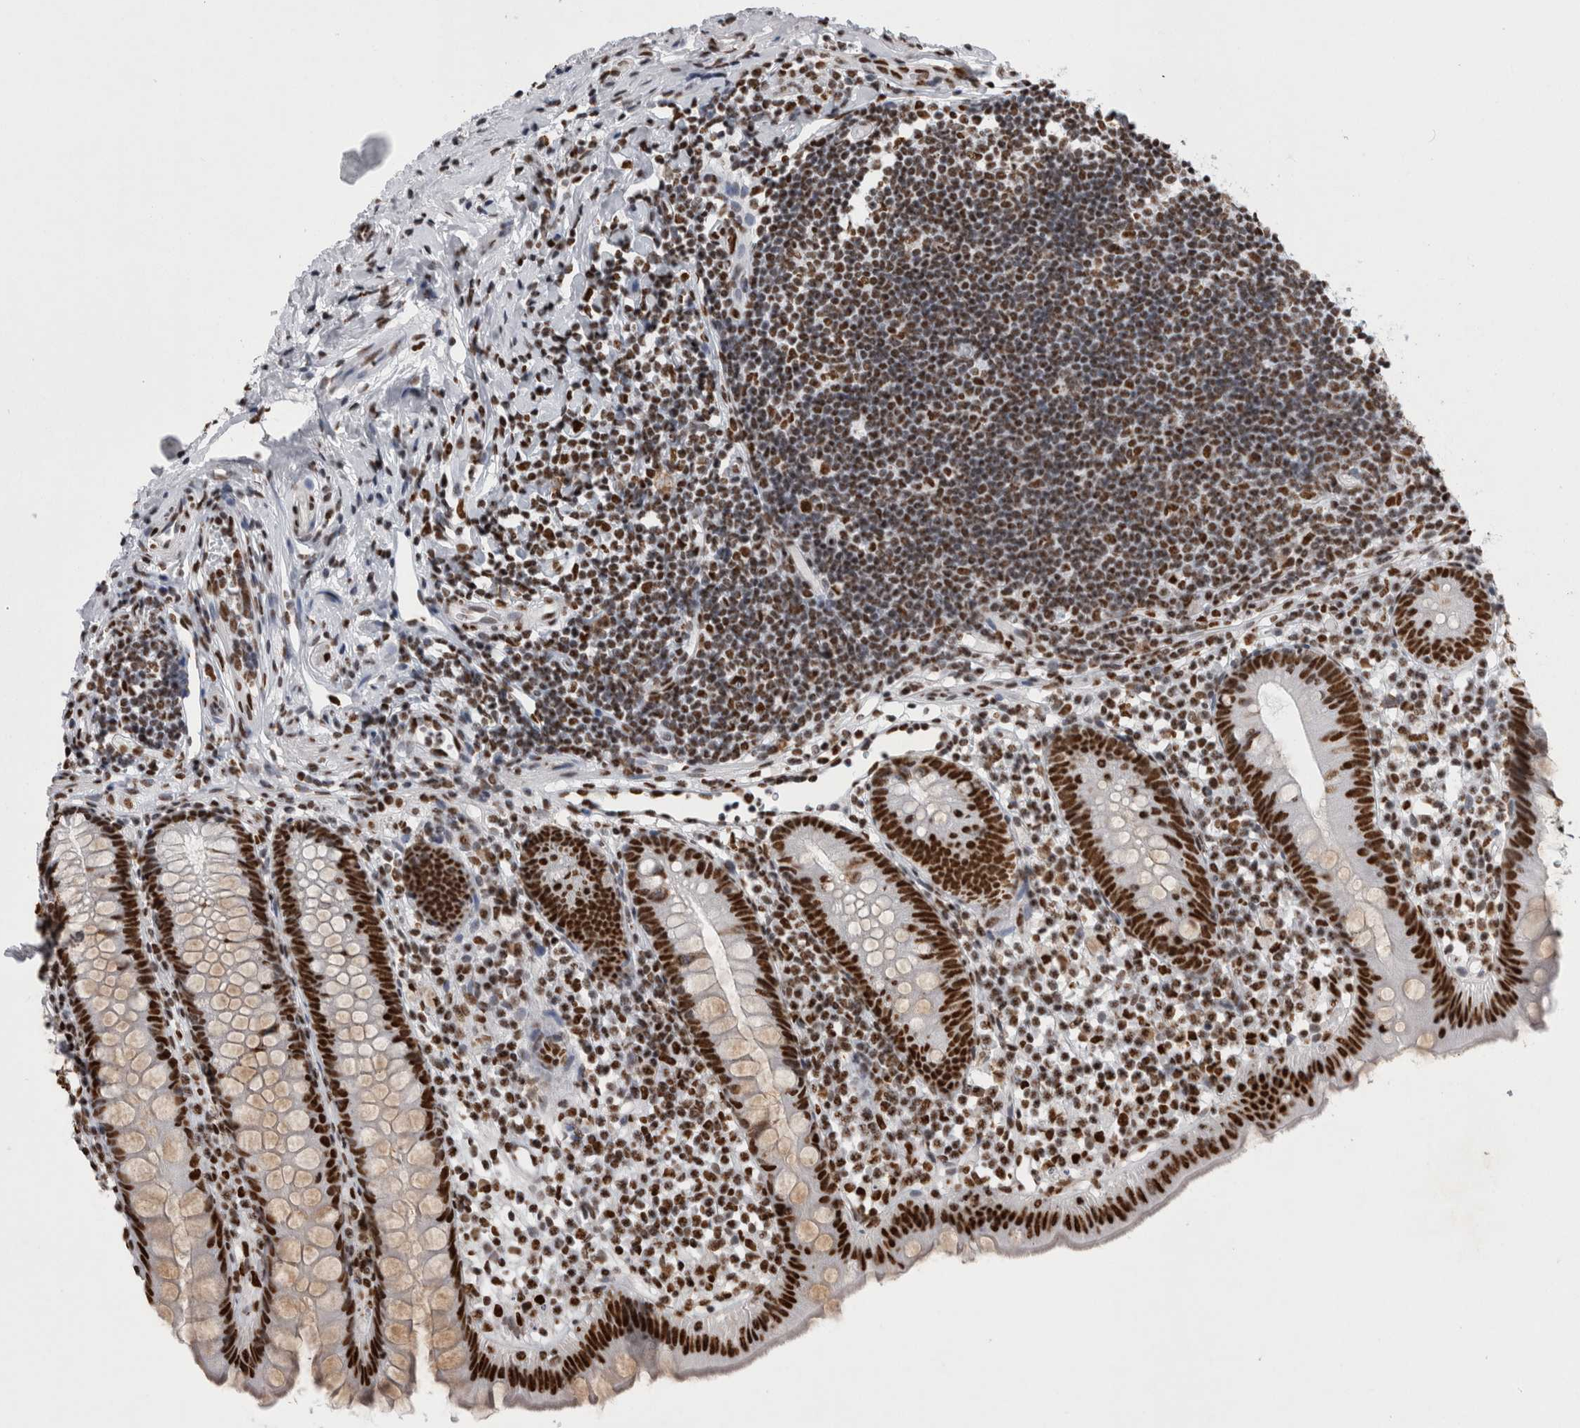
{"staining": {"intensity": "strong", "quantity": ">75%", "location": "nuclear"}, "tissue": "appendix", "cell_type": "Glandular cells", "image_type": "normal", "snomed": [{"axis": "morphology", "description": "Normal tissue, NOS"}, {"axis": "topography", "description": "Appendix"}], "caption": "Appendix stained for a protein exhibits strong nuclear positivity in glandular cells.", "gene": "ALPK3", "patient": {"sex": "female", "age": 20}}